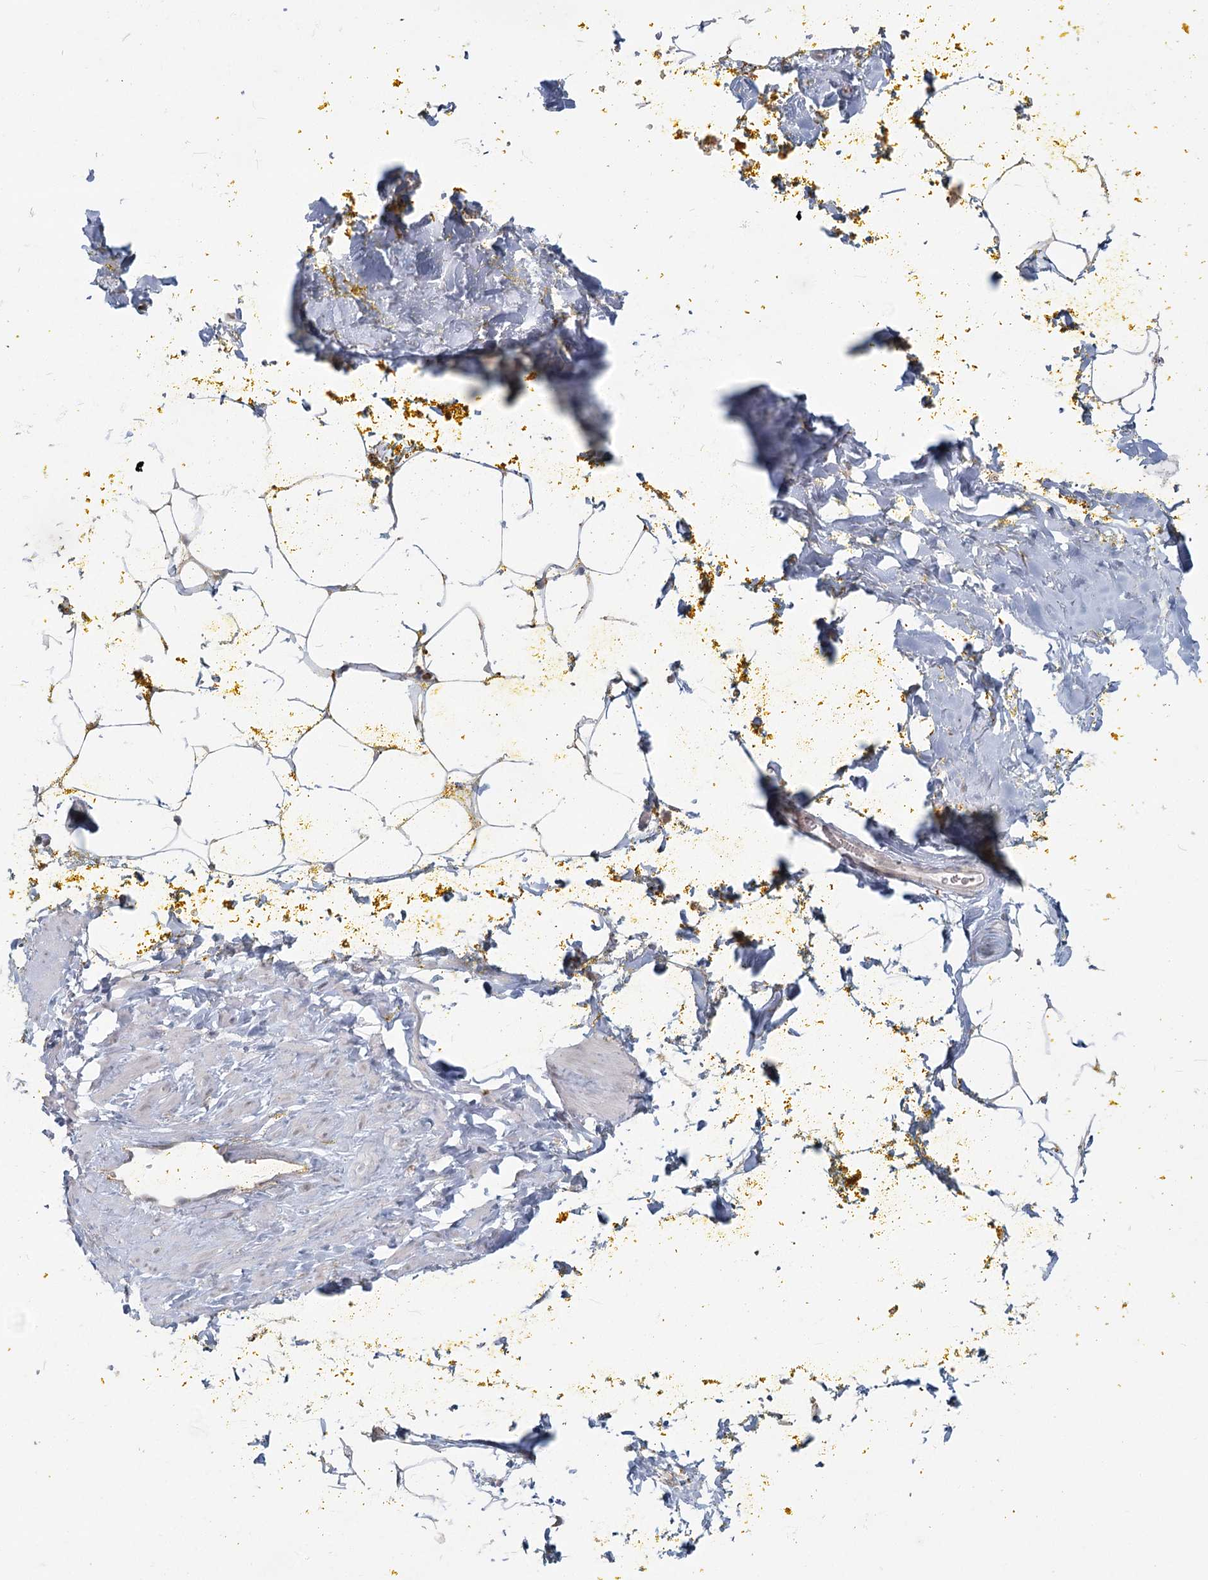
{"staining": {"intensity": "weak", "quantity": "25%-75%", "location": "cytoplasmic/membranous"}, "tissue": "adipose tissue", "cell_type": "Adipocytes", "image_type": "normal", "snomed": [{"axis": "morphology", "description": "Normal tissue, NOS"}, {"axis": "morphology", "description": "Adenocarcinoma, Low grade"}, {"axis": "topography", "description": "Prostate"}, {"axis": "topography", "description": "Peripheral nerve tissue"}], "caption": "Immunohistochemistry photomicrograph of normal adipose tissue: adipose tissue stained using IHC demonstrates low levels of weak protein expression localized specifically in the cytoplasmic/membranous of adipocytes, appearing as a cytoplasmic/membranous brown color.", "gene": "LACTB", "patient": {"sex": "male", "age": 63}}